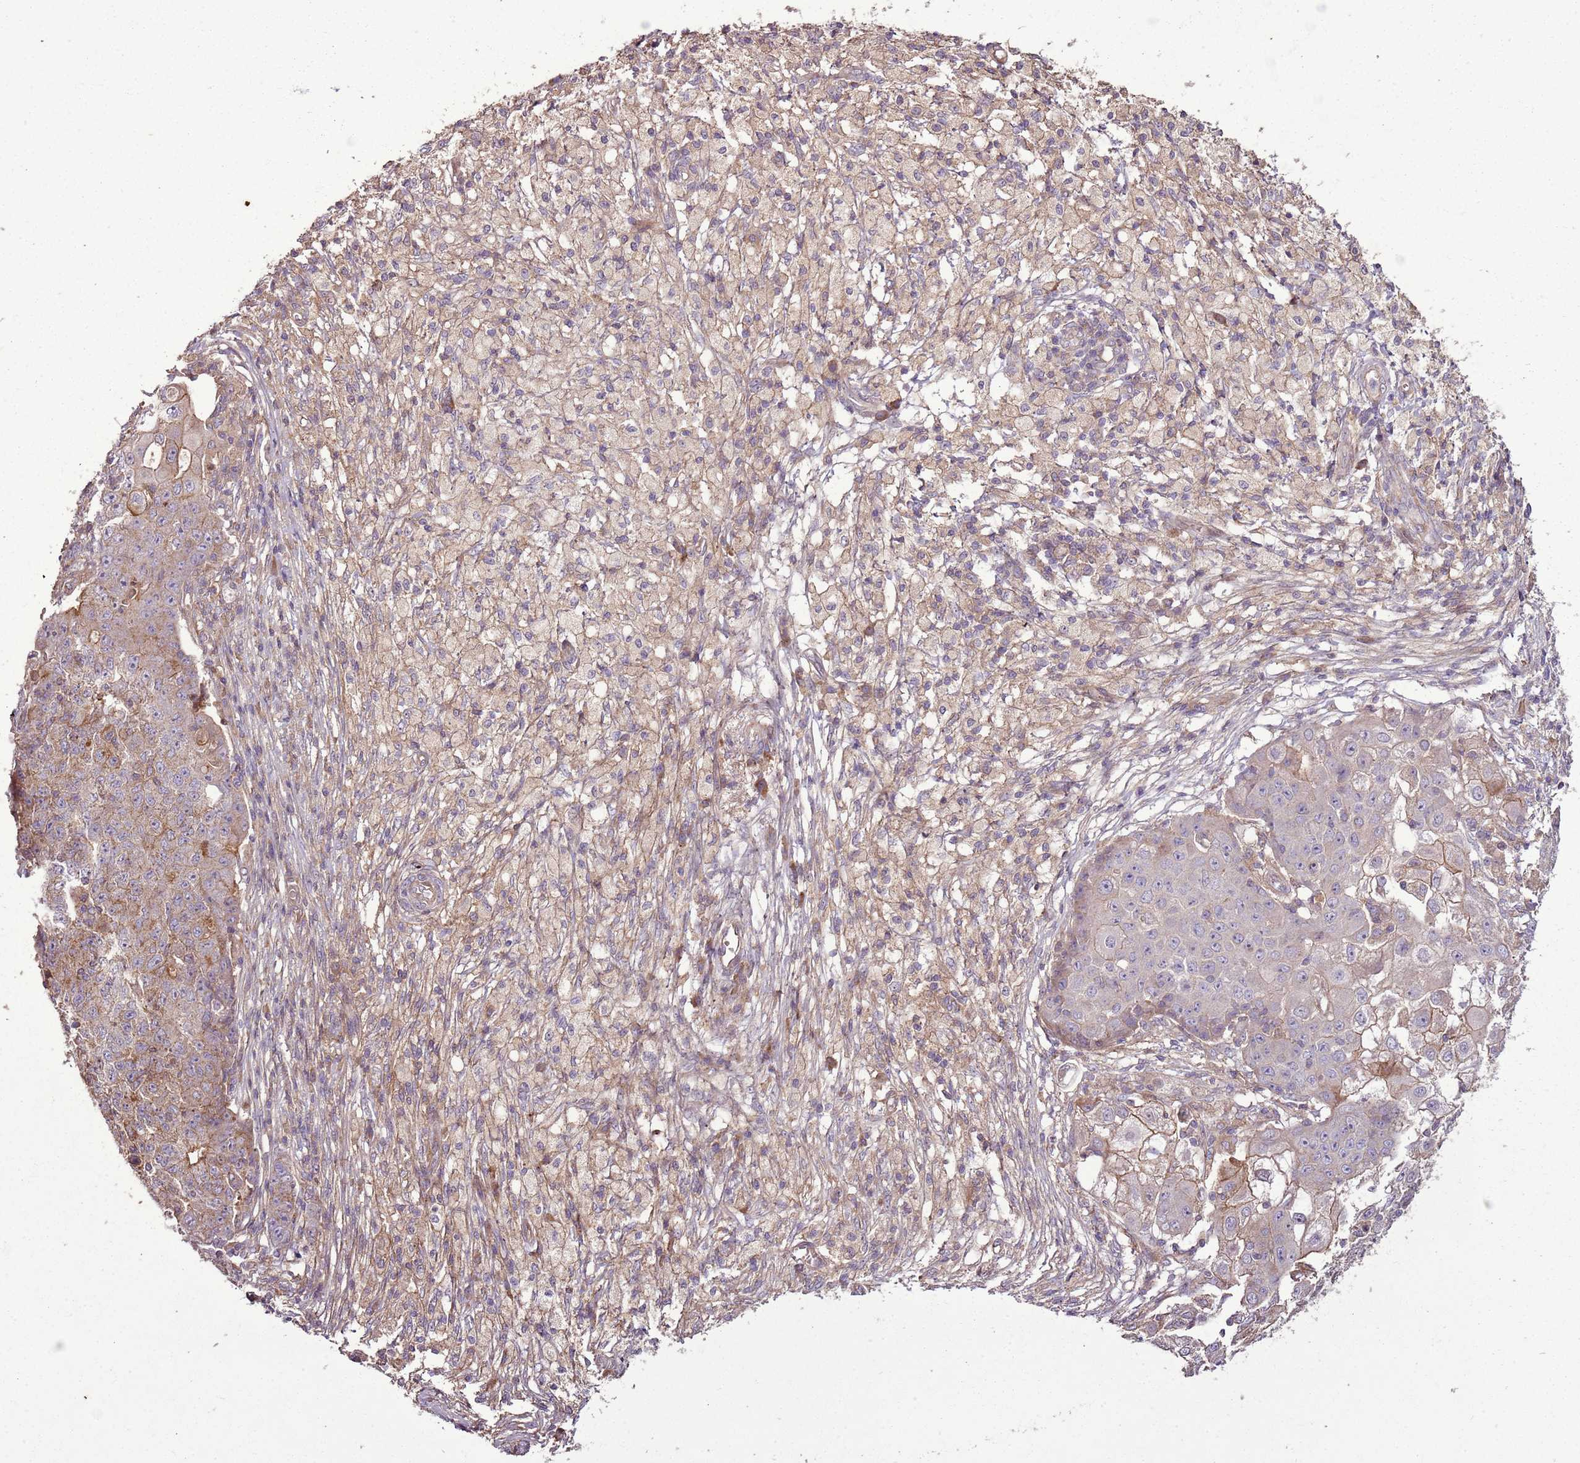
{"staining": {"intensity": "moderate", "quantity": ">75%", "location": "cytoplasmic/membranous"}, "tissue": "ovarian cancer", "cell_type": "Tumor cells", "image_type": "cancer", "snomed": [{"axis": "morphology", "description": "Carcinoma, endometroid"}, {"axis": "topography", "description": "Ovary"}], "caption": "High-power microscopy captured an immunohistochemistry (IHC) image of ovarian cancer (endometroid carcinoma), revealing moderate cytoplasmic/membranous expression in about >75% of tumor cells.", "gene": "ANKRD24", "patient": {"sex": "female", "age": 42}}